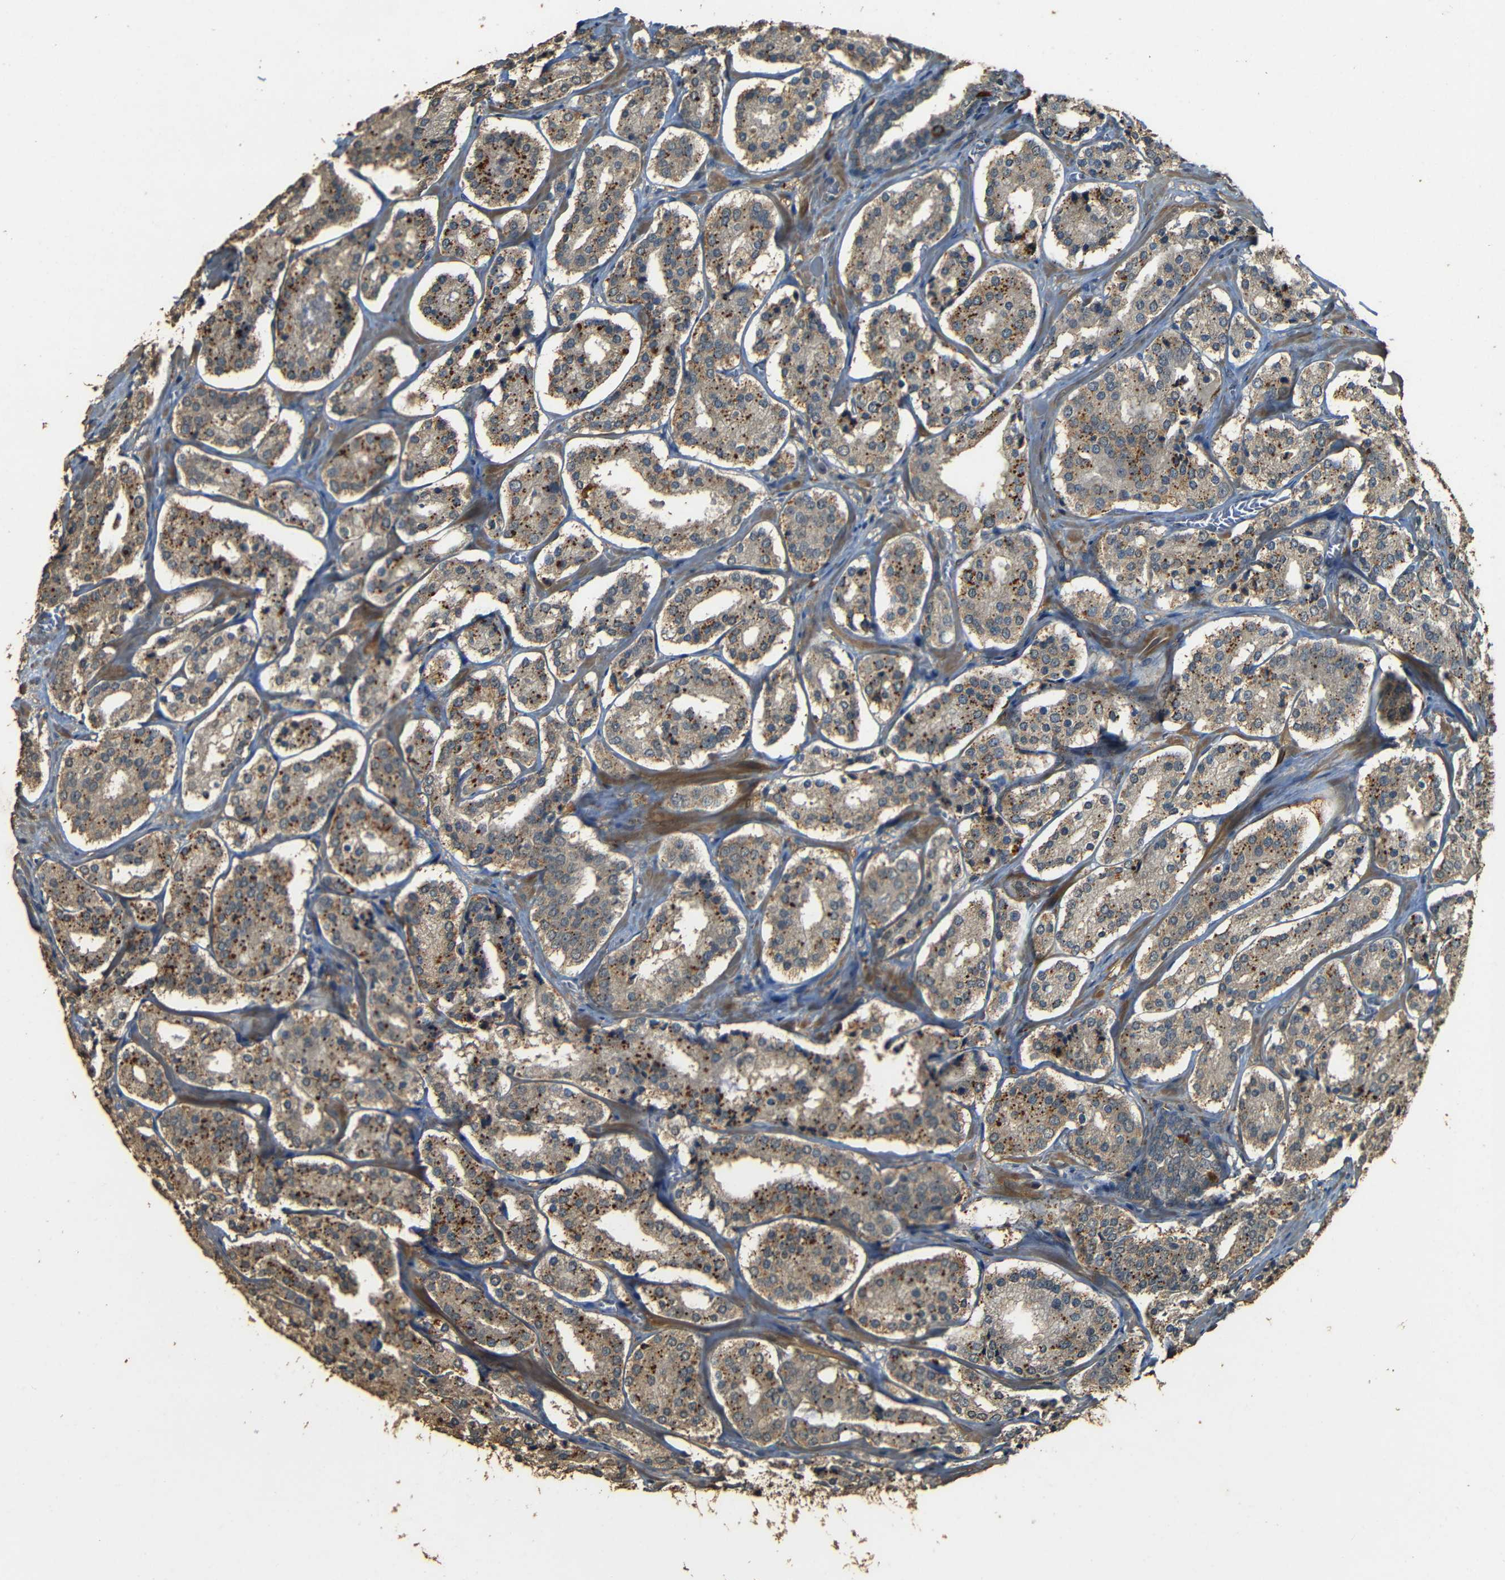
{"staining": {"intensity": "moderate", "quantity": ">75%", "location": "cytoplasmic/membranous"}, "tissue": "prostate cancer", "cell_type": "Tumor cells", "image_type": "cancer", "snomed": [{"axis": "morphology", "description": "Adenocarcinoma, High grade"}, {"axis": "topography", "description": "Prostate"}], "caption": "Human prostate cancer stained with a protein marker reveals moderate staining in tumor cells.", "gene": "PDE5A", "patient": {"sex": "male", "age": 60}}